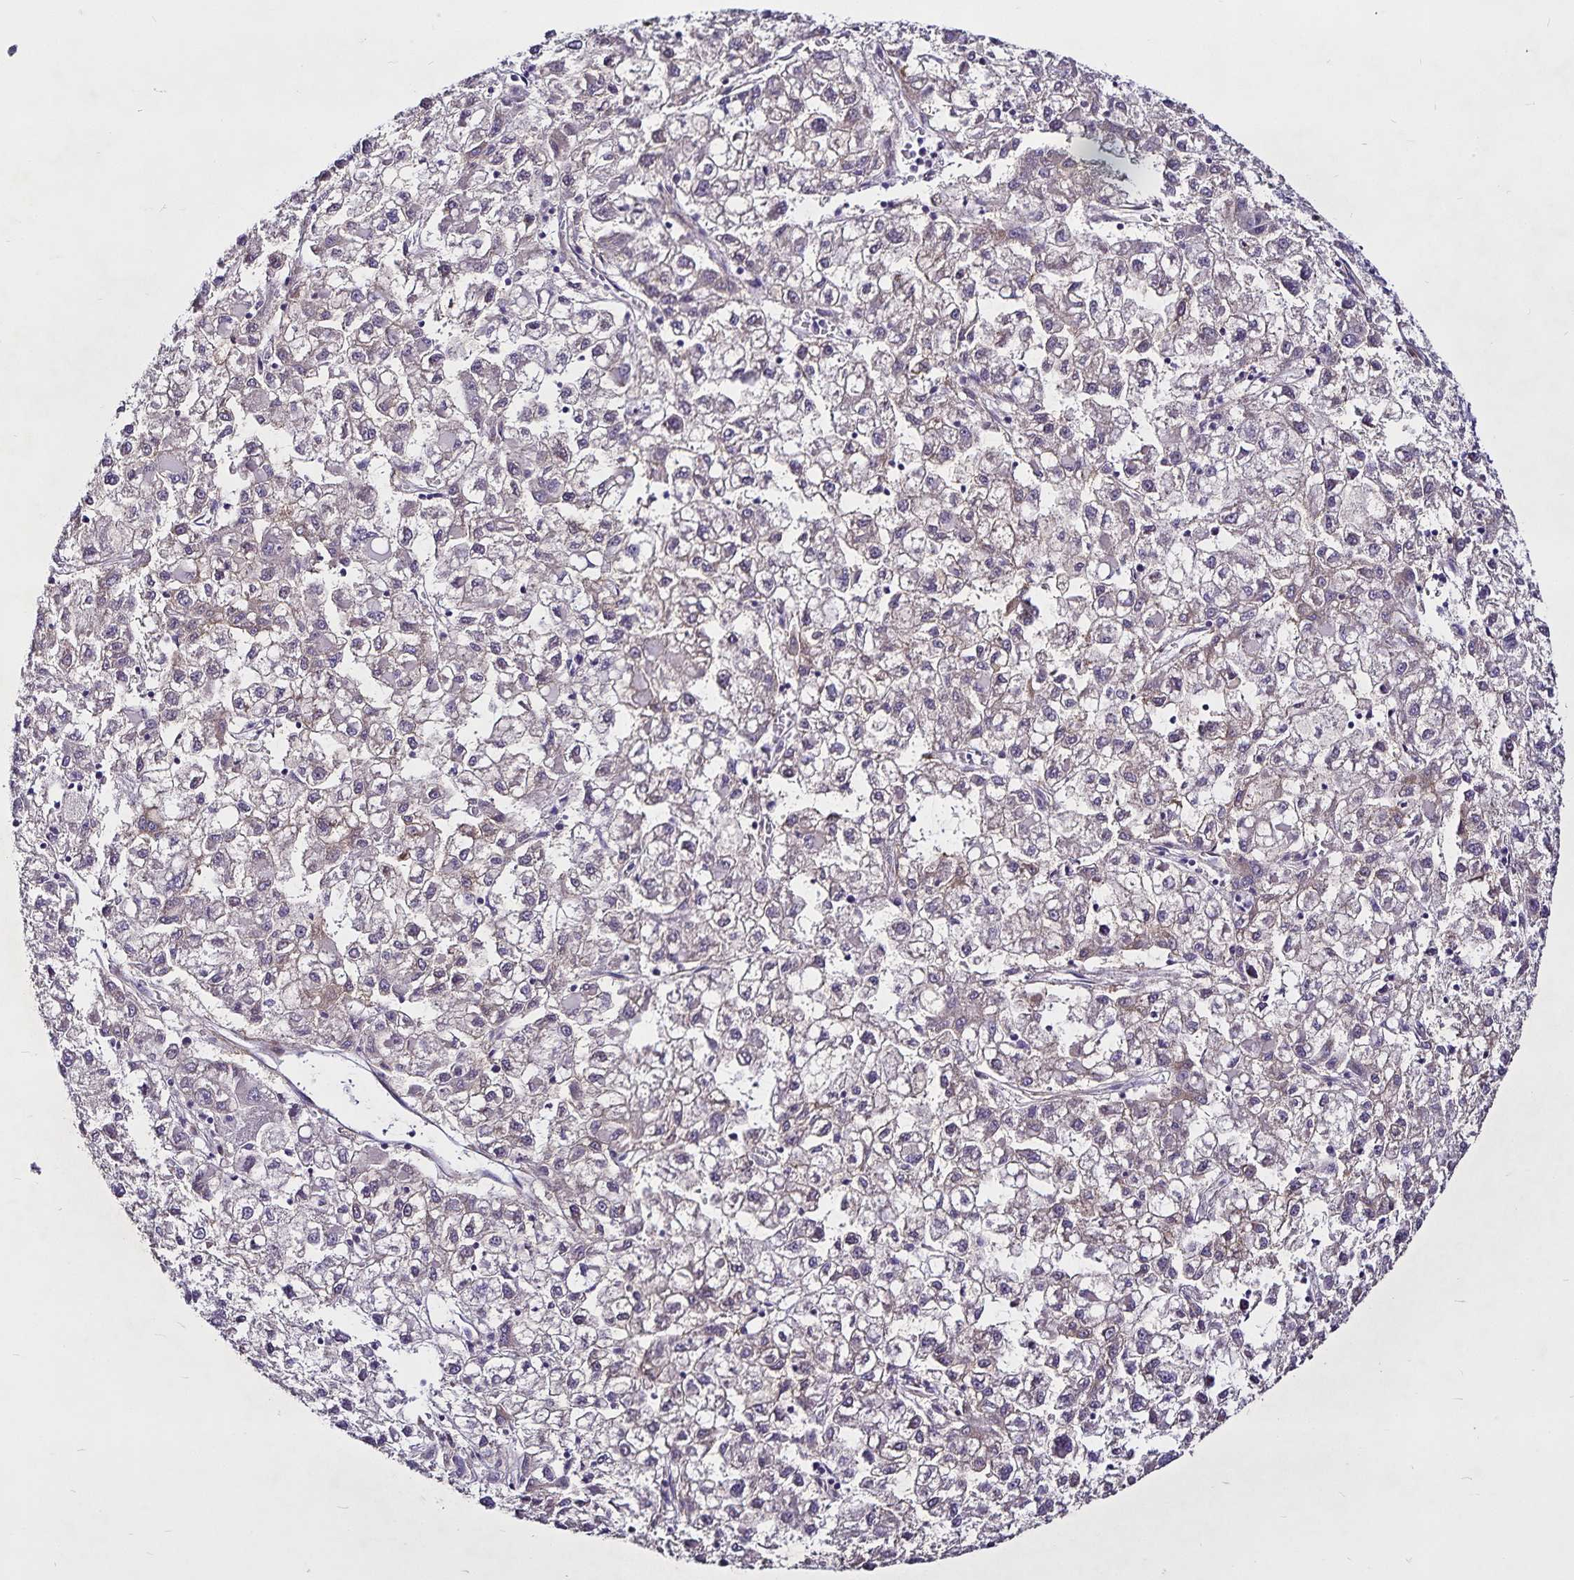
{"staining": {"intensity": "negative", "quantity": "none", "location": "none"}, "tissue": "liver cancer", "cell_type": "Tumor cells", "image_type": "cancer", "snomed": [{"axis": "morphology", "description": "Carcinoma, Hepatocellular, NOS"}, {"axis": "topography", "description": "Liver"}], "caption": "Immunohistochemistry of hepatocellular carcinoma (liver) exhibits no staining in tumor cells.", "gene": "GNG12", "patient": {"sex": "male", "age": 40}}